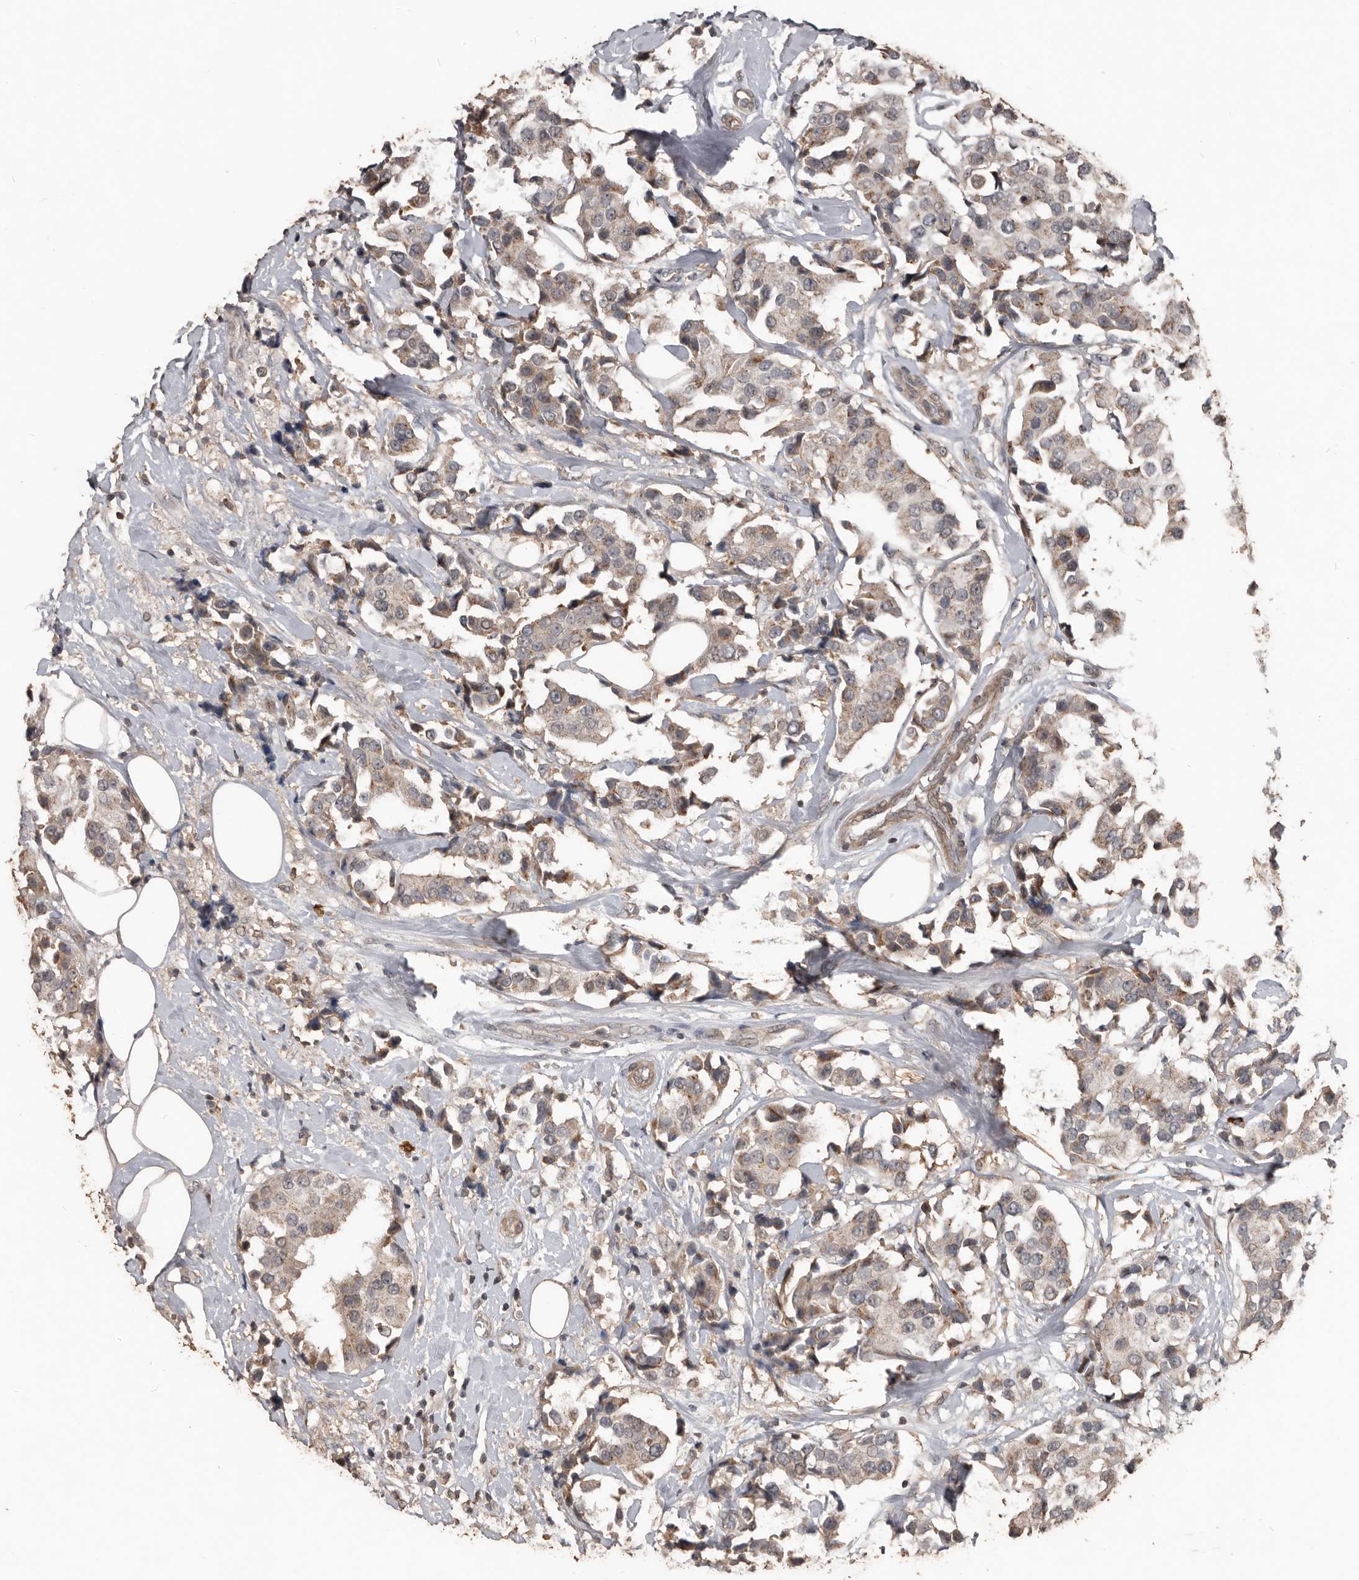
{"staining": {"intensity": "weak", "quantity": ">75%", "location": "cytoplasmic/membranous"}, "tissue": "breast cancer", "cell_type": "Tumor cells", "image_type": "cancer", "snomed": [{"axis": "morphology", "description": "Normal tissue, NOS"}, {"axis": "morphology", "description": "Duct carcinoma"}, {"axis": "topography", "description": "Breast"}], "caption": "A low amount of weak cytoplasmic/membranous expression is appreciated in approximately >75% of tumor cells in breast cancer tissue.", "gene": "BAMBI", "patient": {"sex": "female", "age": 39}}